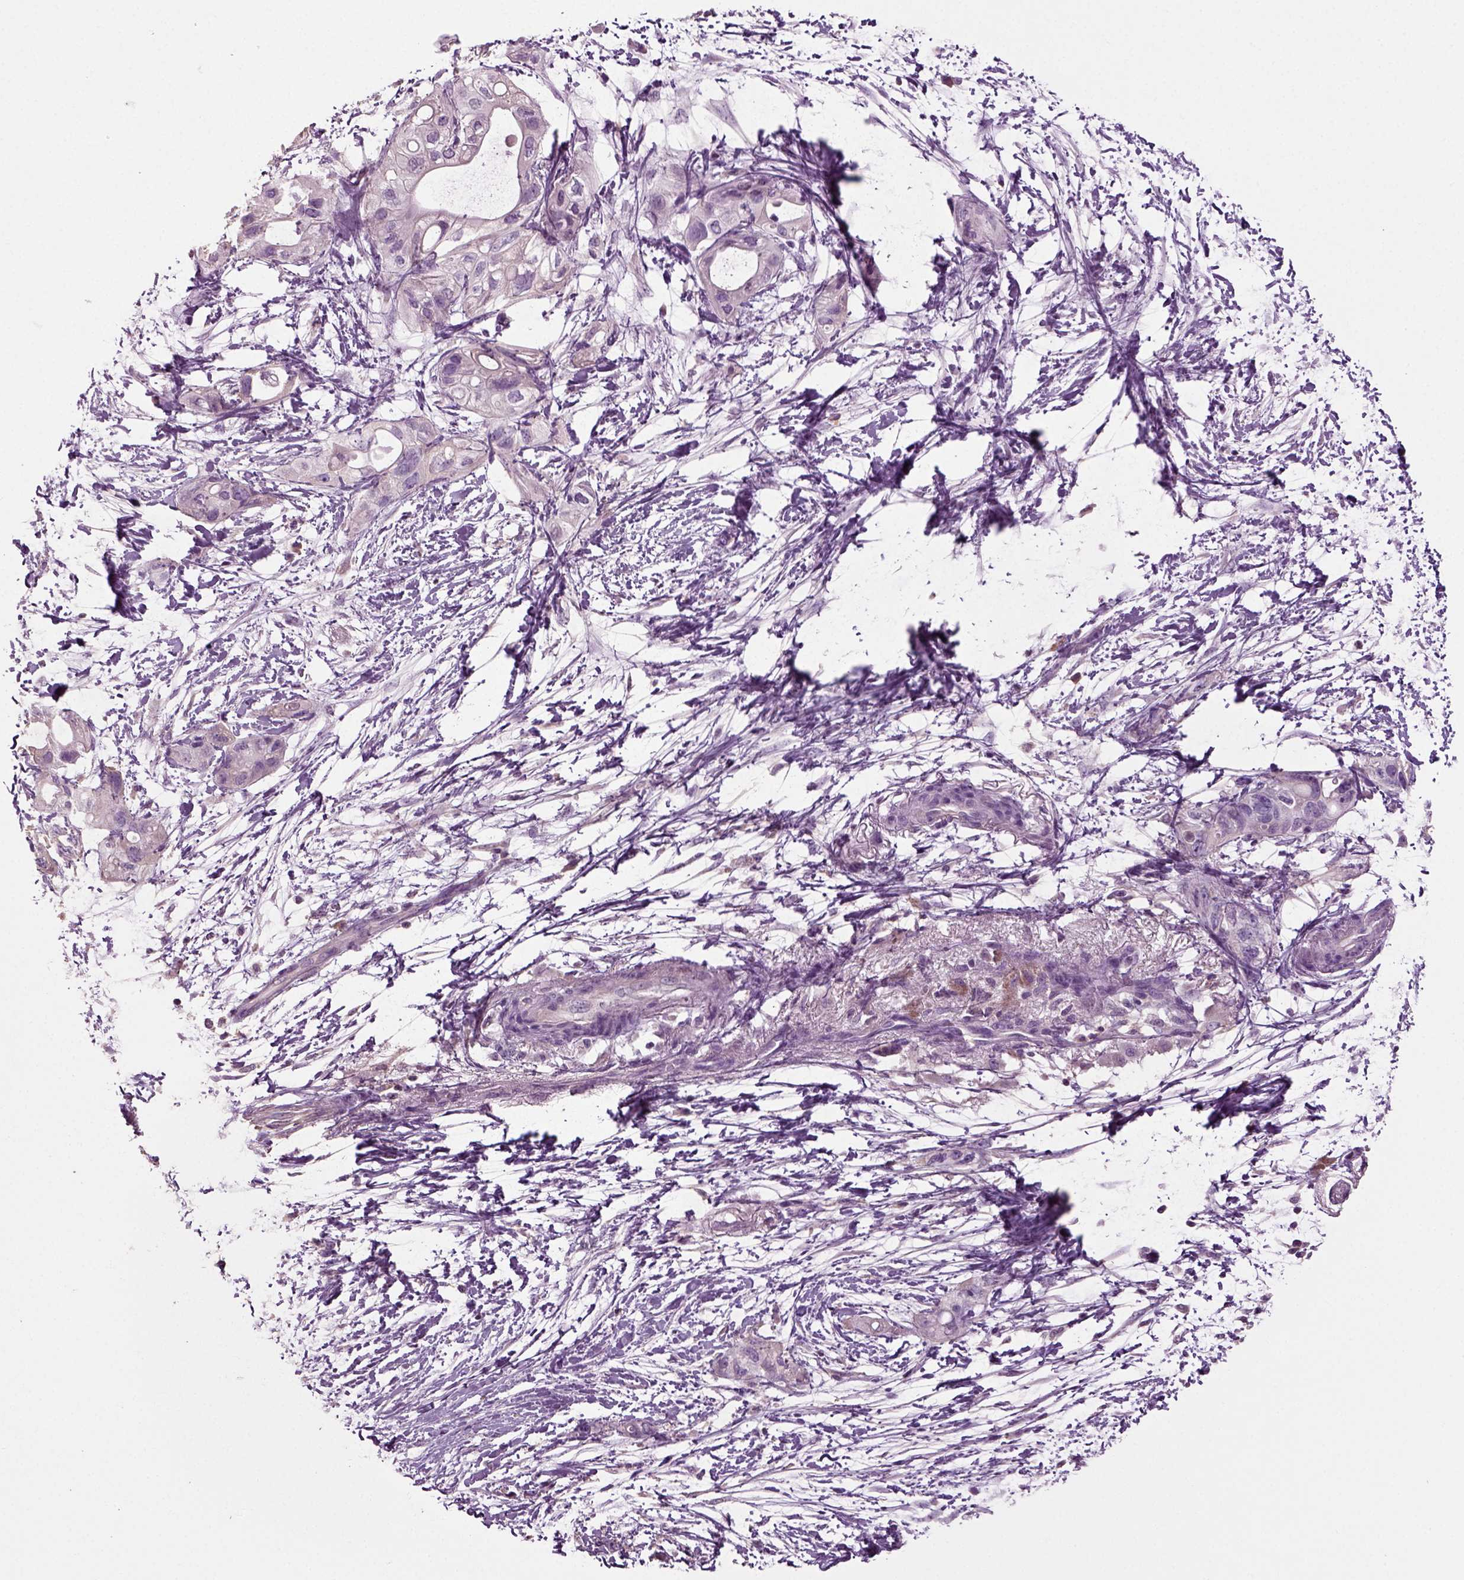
{"staining": {"intensity": "negative", "quantity": "none", "location": "none"}, "tissue": "pancreatic cancer", "cell_type": "Tumor cells", "image_type": "cancer", "snomed": [{"axis": "morphology", "description": "Adenocarcinoma, NOS"}, {"axis": "topography", "description": "Pancreas"}], "caption": "High power microscopy histopathology image of an immunohistochemistry (IHC) histopathology image of pancreatic adenocarcinoma, revealing no significant expression in tumor cells. (Immunohistochemistry, brightfield microscopy, high magnification).", "gene": "DEFB118", "patient": {"sex": "female", "age": 72}}